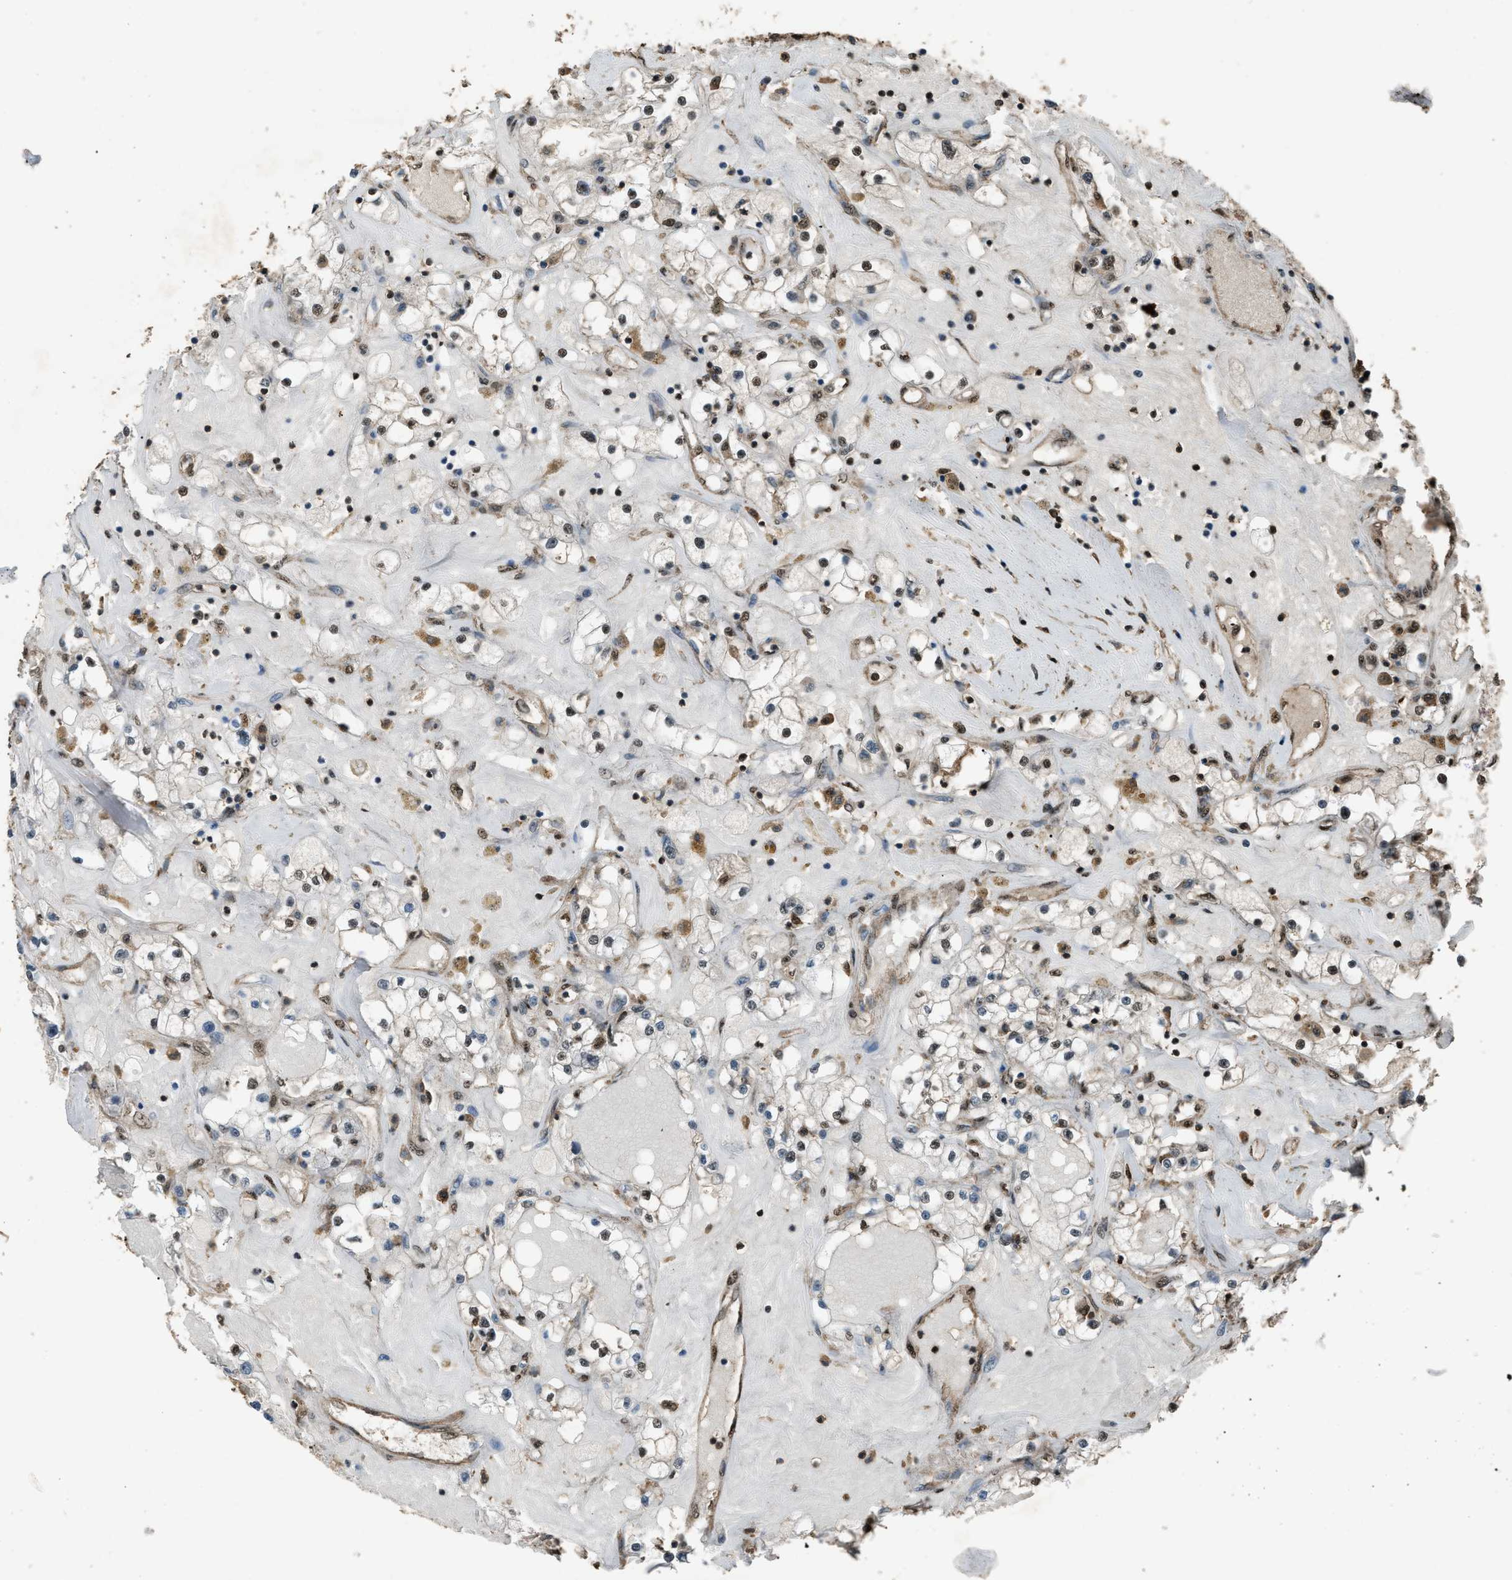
{"staining": {"intensity": "moderate", "quantity": "<25%", "location": "nuclear"}, "tissue": "renal cancer", "cell_type": "Tumor cells", "image_type": "cancer", "snomed": [{"axis": "morphology", "description": "Adenocarcinoma, NOS"}, {"axis": "topography", "description": "Kidney"}], "caption": "High-magnification brightfield microscopy of renal cancer (adenocarcinoma) stained with DAB (brown) and counterstained with hematoxylin (blue). tumor cells exhibit moderate nuclear expression is seen in about<25% of cells.", "gene": "SERTAD2", "patient": {"sex": "male", "age": 56}}